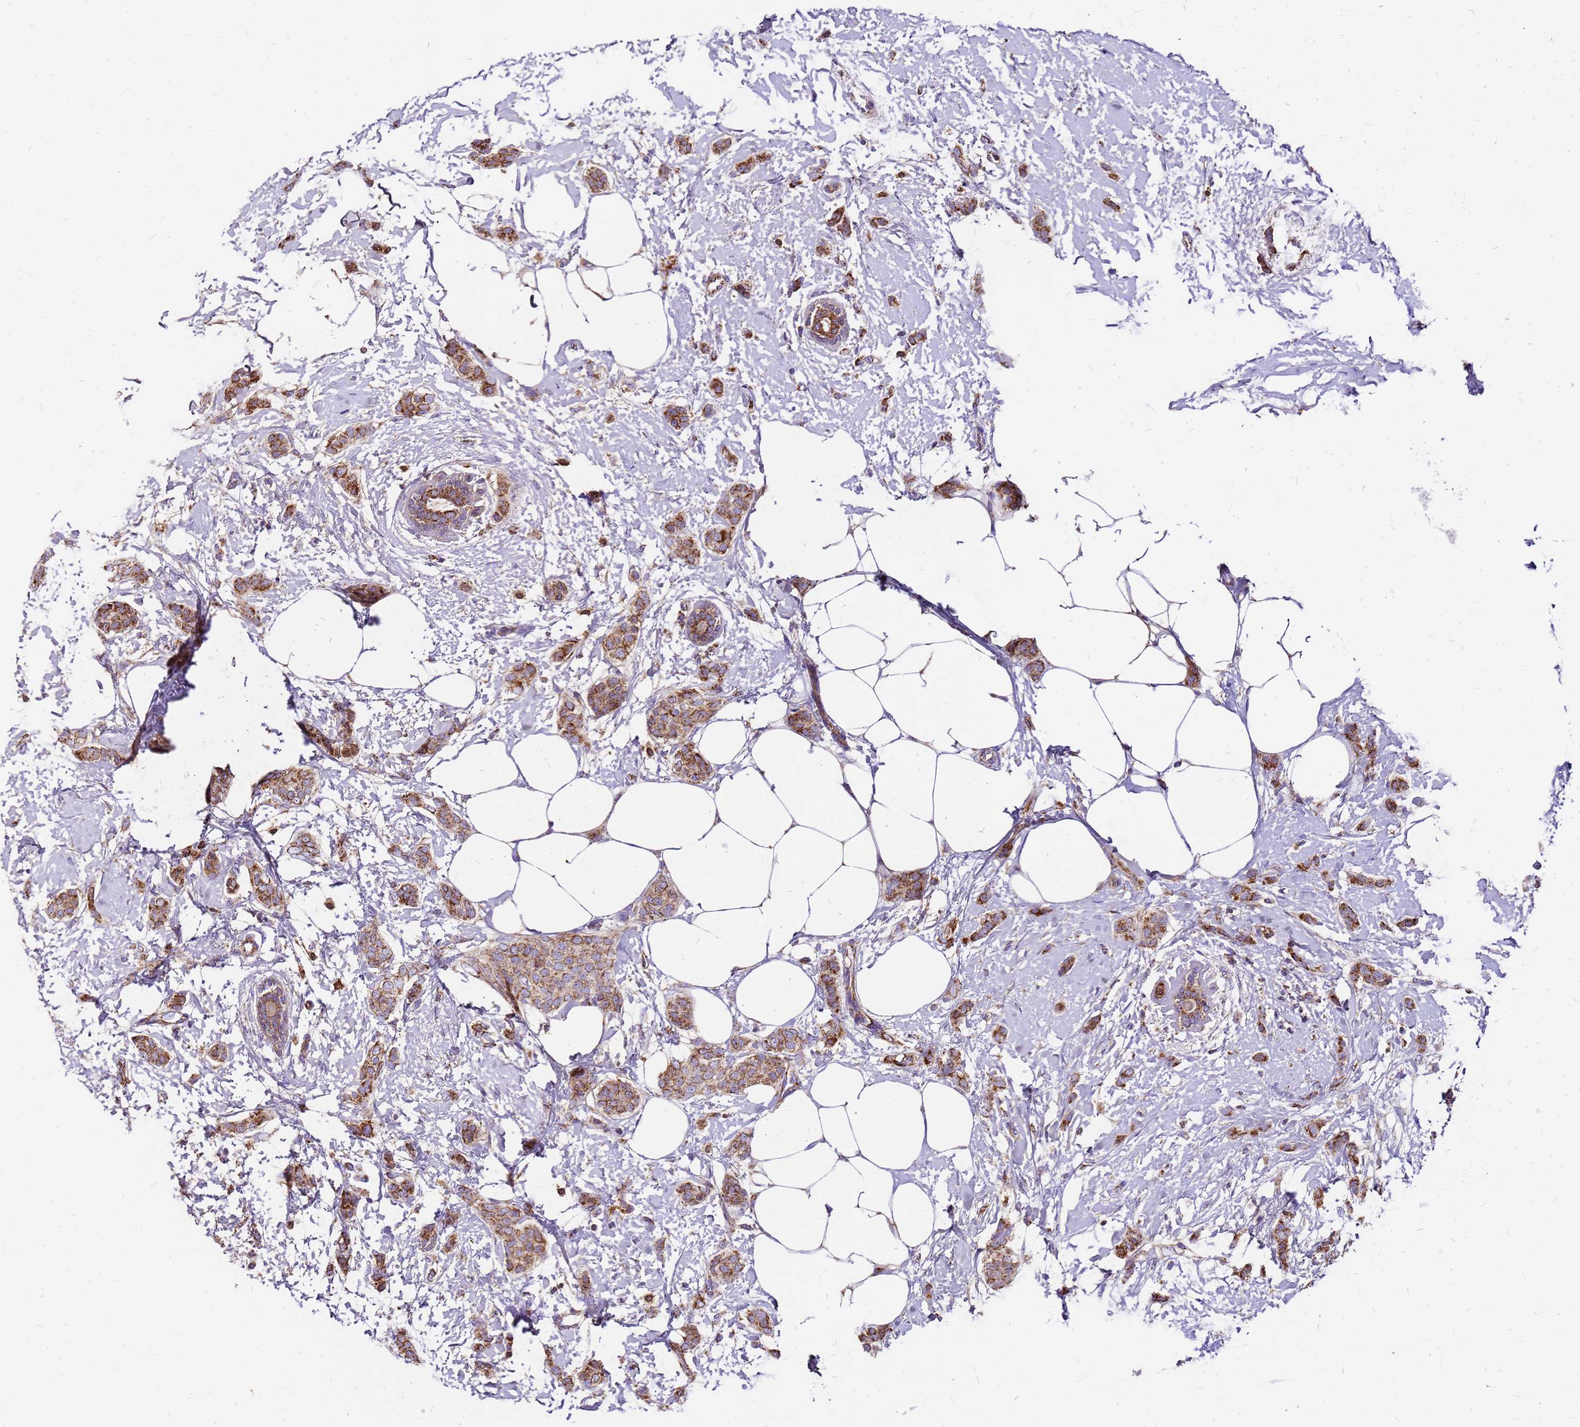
{"staining": {"intensity": "moderate", "quantity": ">75%", "location": "cytoplasmic/membranous"}, "tissue": "breast cancer", "cell_type": "Tumor cells", "image_type": "cancer", "snomed": [{"axis": "morphology", "description": "Duct carcinoma"}, {"axis": "topography", "description": "Breast"}], "caption": "Tumor cells display medium levels of moderate cytoplasmic/membranous positivity in about >75% of cells in invasive ductal carcinoma (breast). (DAB (3,3'-diaminobenzidine) IHC with brightfield microscopy, high magnification).", "gene": "MRPS26", "patient": {"sex": "female", "age": 72}}